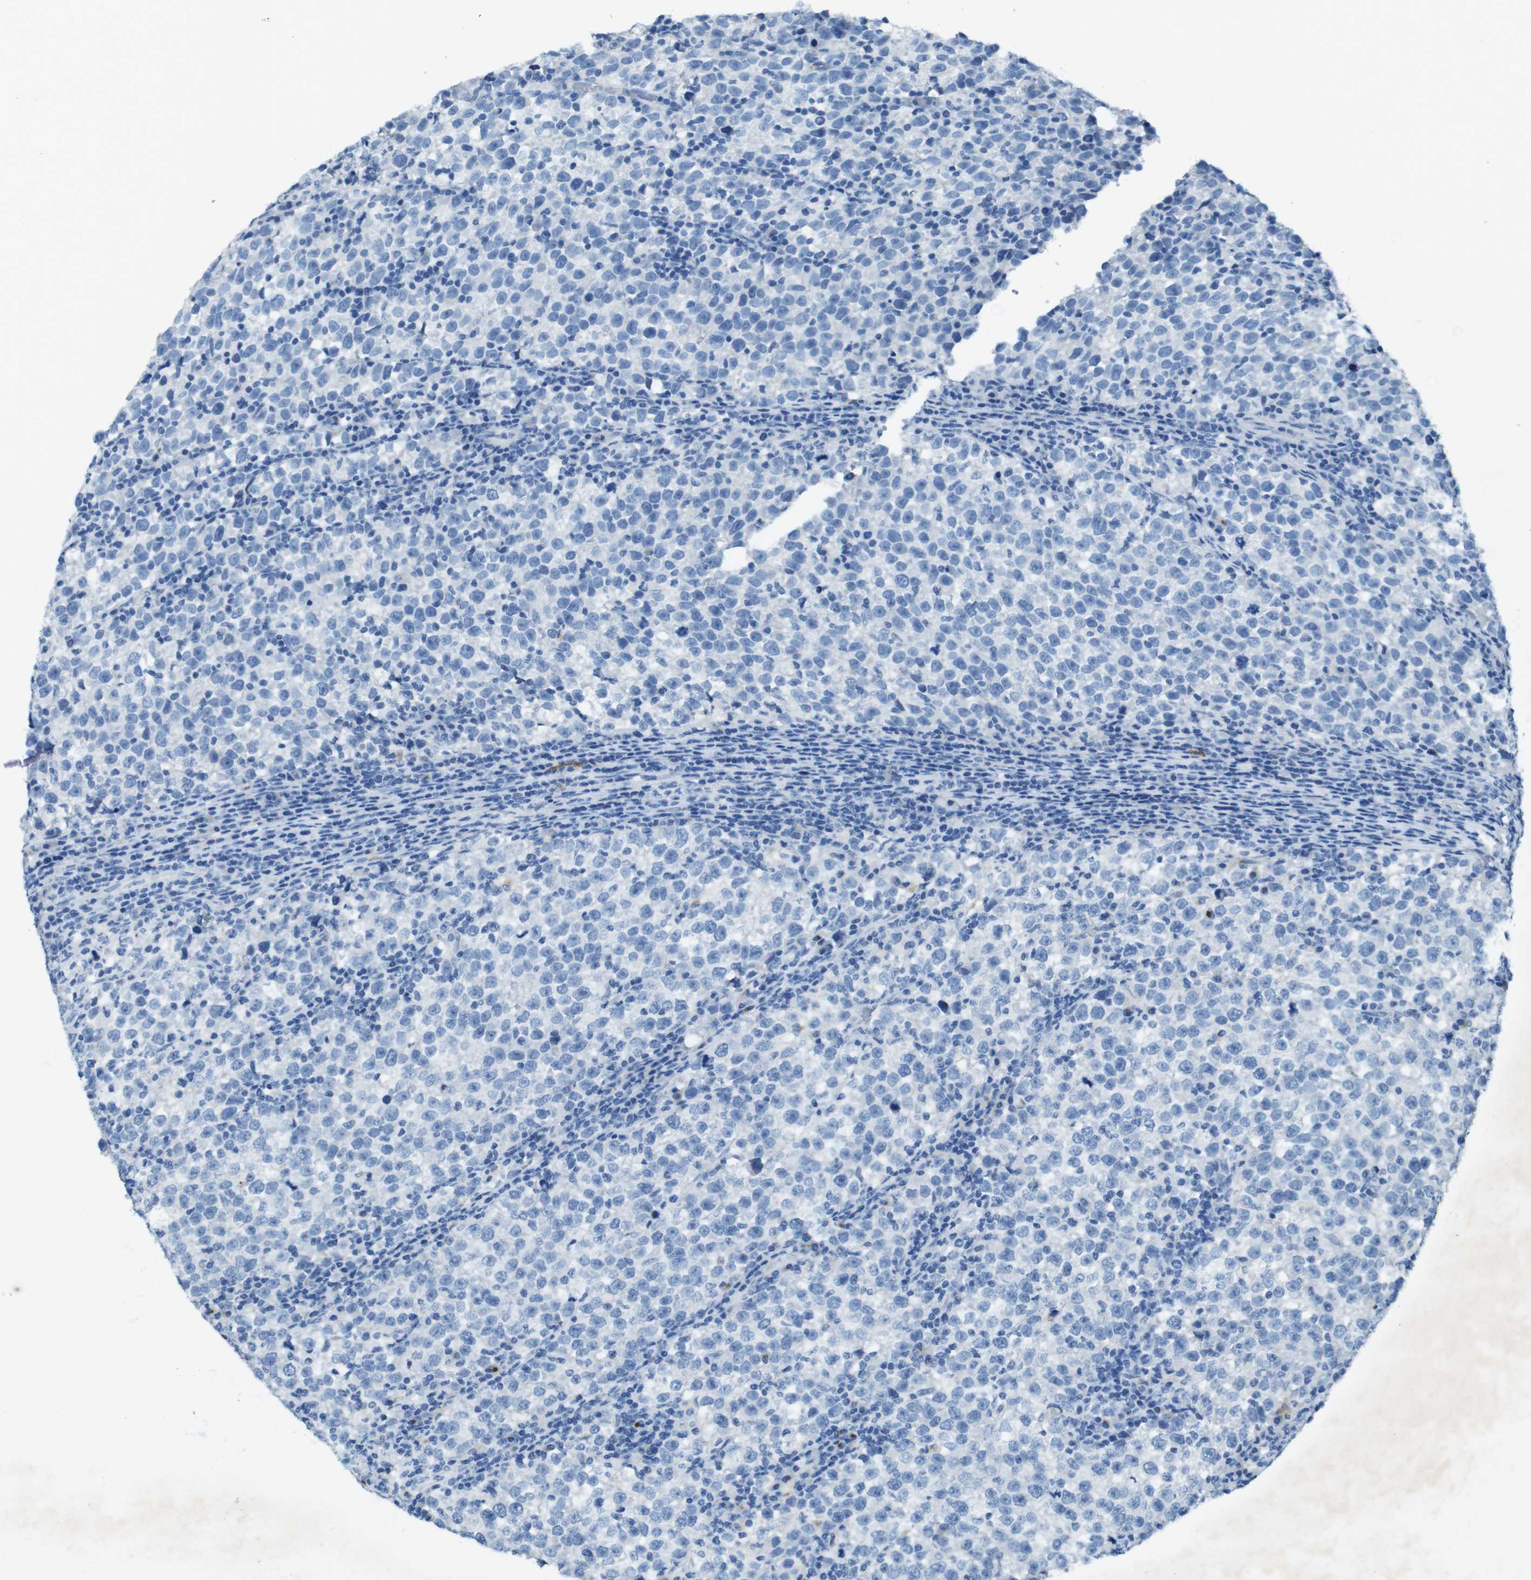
{"staining": {"intensity": "negative", "quantity": "none", "location": "none"}, "tissue": "testis cancer", "cell_type": "Tumor cells", "image_type": "cancer", "snomed": [{"axis": "morphology", "description": "Normal tissue, NOS"}, {"axis": "morphology", "description": "Seminoma, NOS"}, {"axis": "topography", "description": "Testis"}], "caption": "DAB (3,3'-diaminobenzidine) immunohistochemical staining of human testis seminoma reveals no significant expression in tumor cells.", "gene": "CD320", "patient": {"sex": "male", "age": 43}}